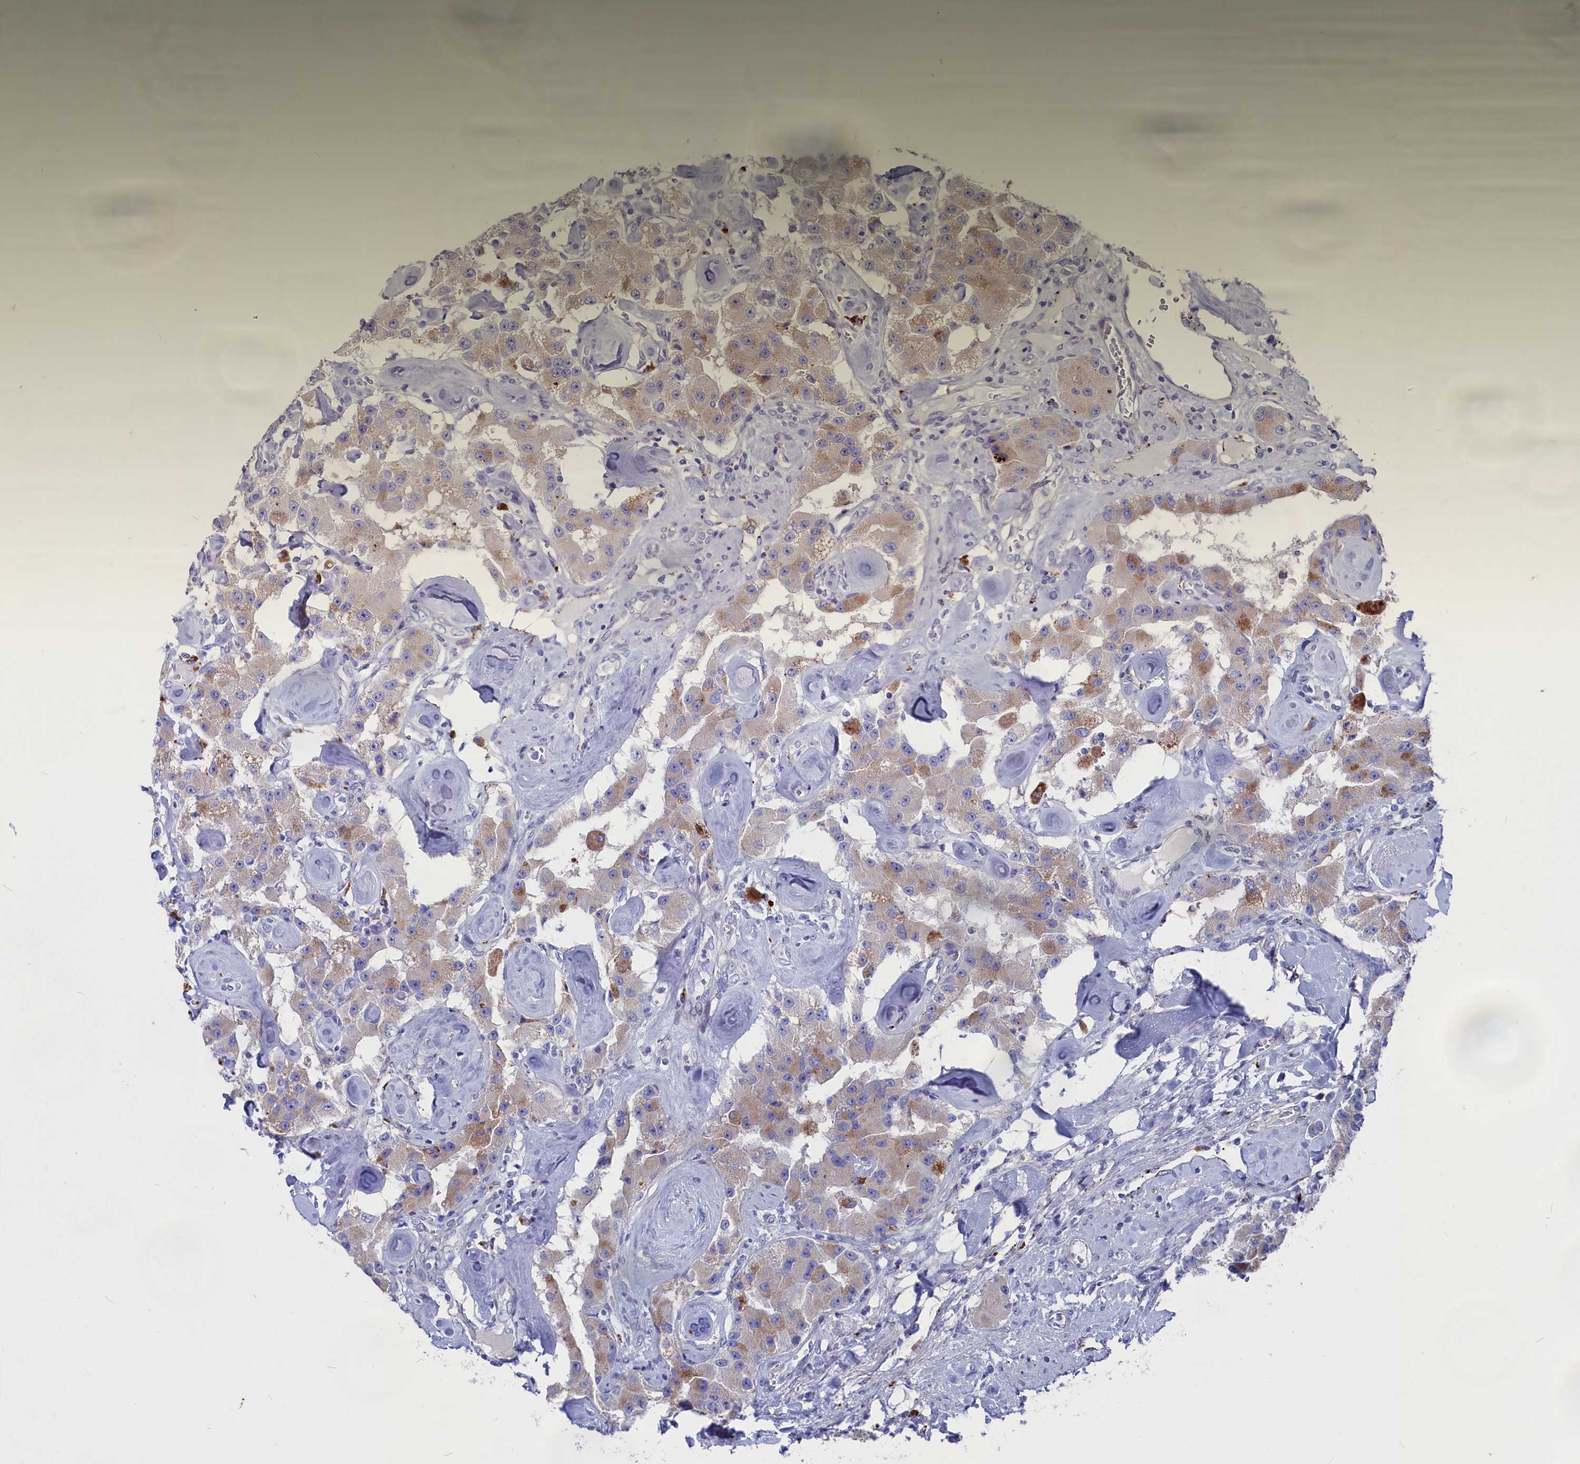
{"staining": {"intensity": "weak", "quantity": "25%-75%", "location": "cytoplasmic/membranous"}, "tissue": "carcinoid", "cell_type": "Tumor cells", "image_type": "cancer", "snomed": [{"axis": "morphology", "description": "Carcinoid, malignant, NOS"}, {"axis": "topography", "description": "Pancreas"}], "caption": "Immunohistochemical staining of carcinoid demonstrates low levels of weak cytoplasmic/membranous staining in about 25%-75% of tumor cells. (Brightfield microscopy of DAB IHC at high magnification).", "gene": "NUDT7", "patient": {"sex": "male", "age": 41}}